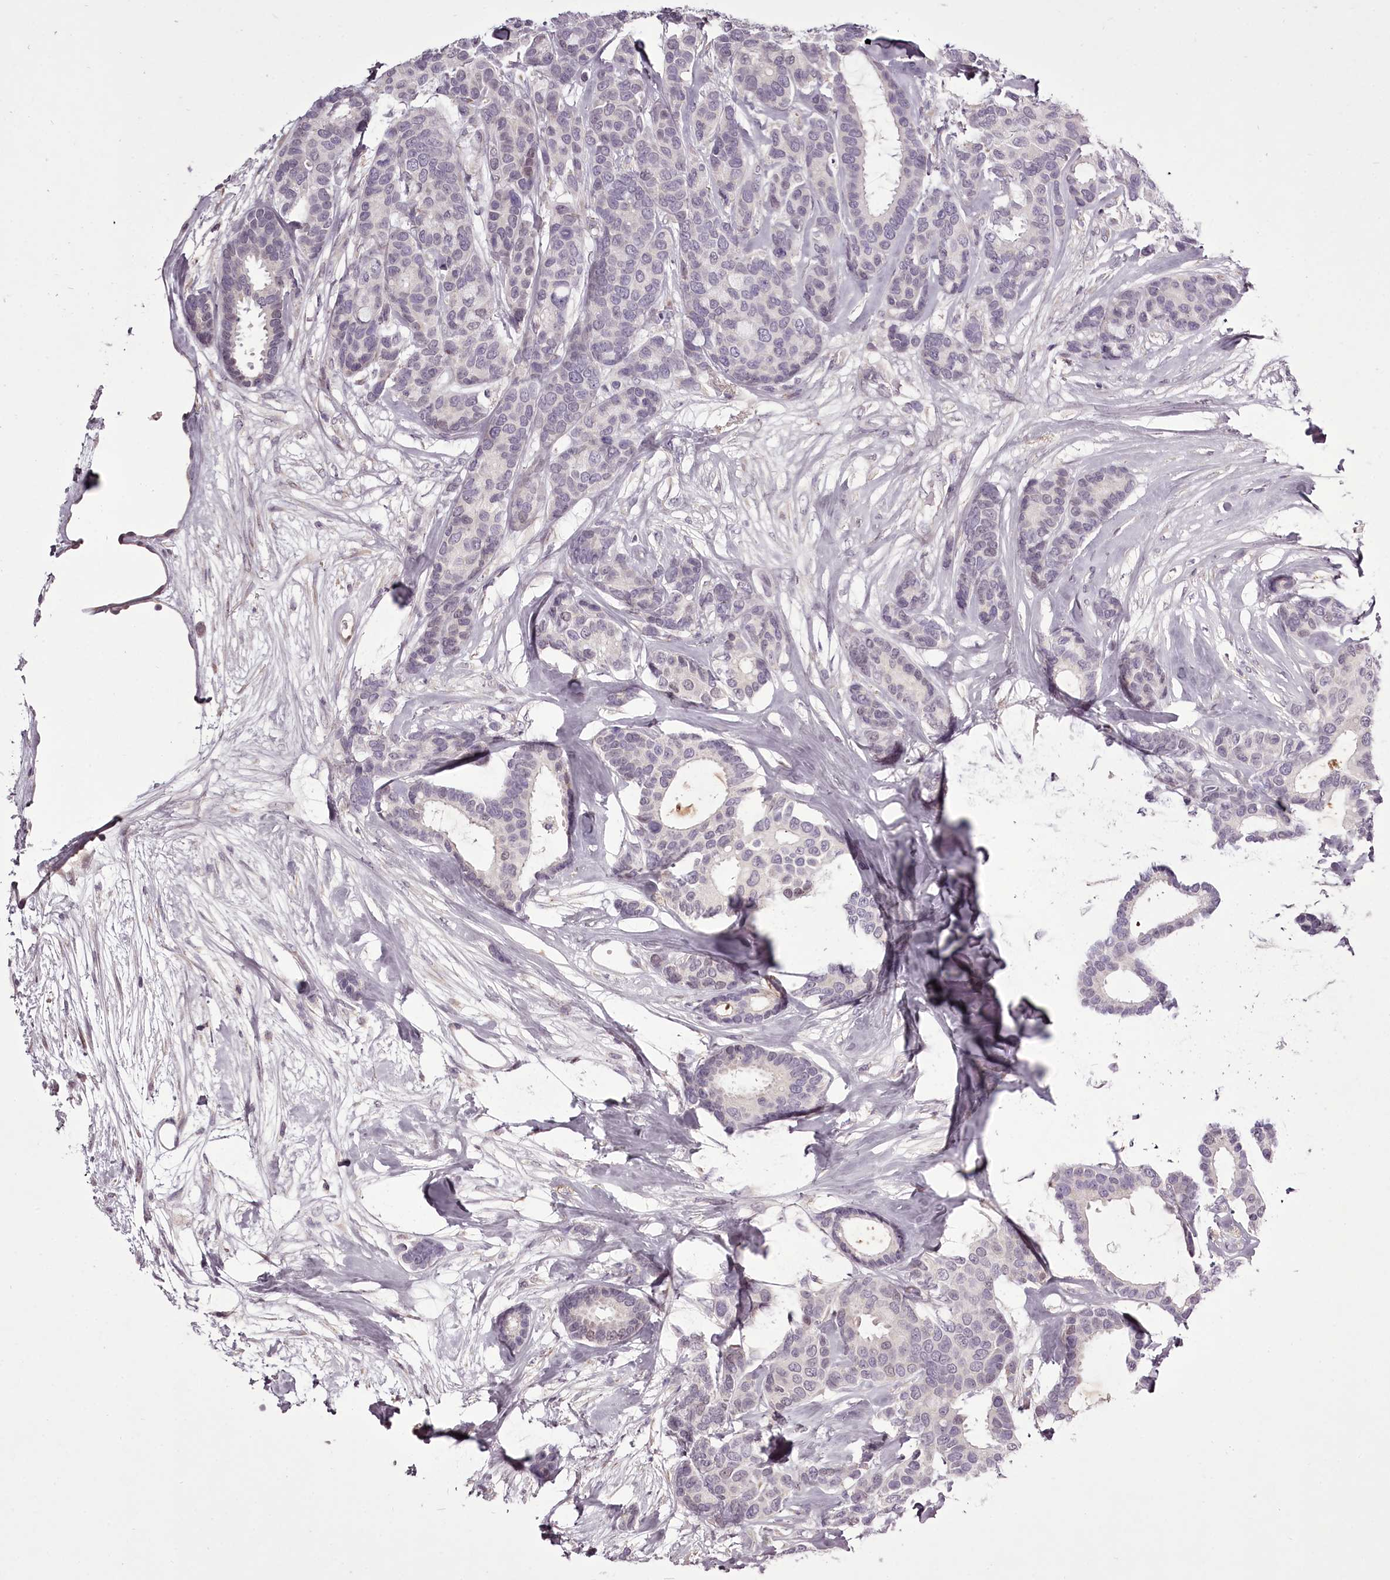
{"staining": {"intensity": "negative", "quantity": "none", "location": "none"}, "tissue": "breast cancer", "cell_type": "Tumor cells", "image_type": "cancer", "snomed": [{"axis": "morphology", "description": "Duct carcinoma"}, {"axis": "topography", "description": "Breast"}], "caption": "DAB (3,3'-diaminobenzidine) immunohistochemical staining of human breast cancer reveals no significant positivity in tumor cells.", "gene": "C1orf56", "patient": {"sex": "female", "age": 87}}